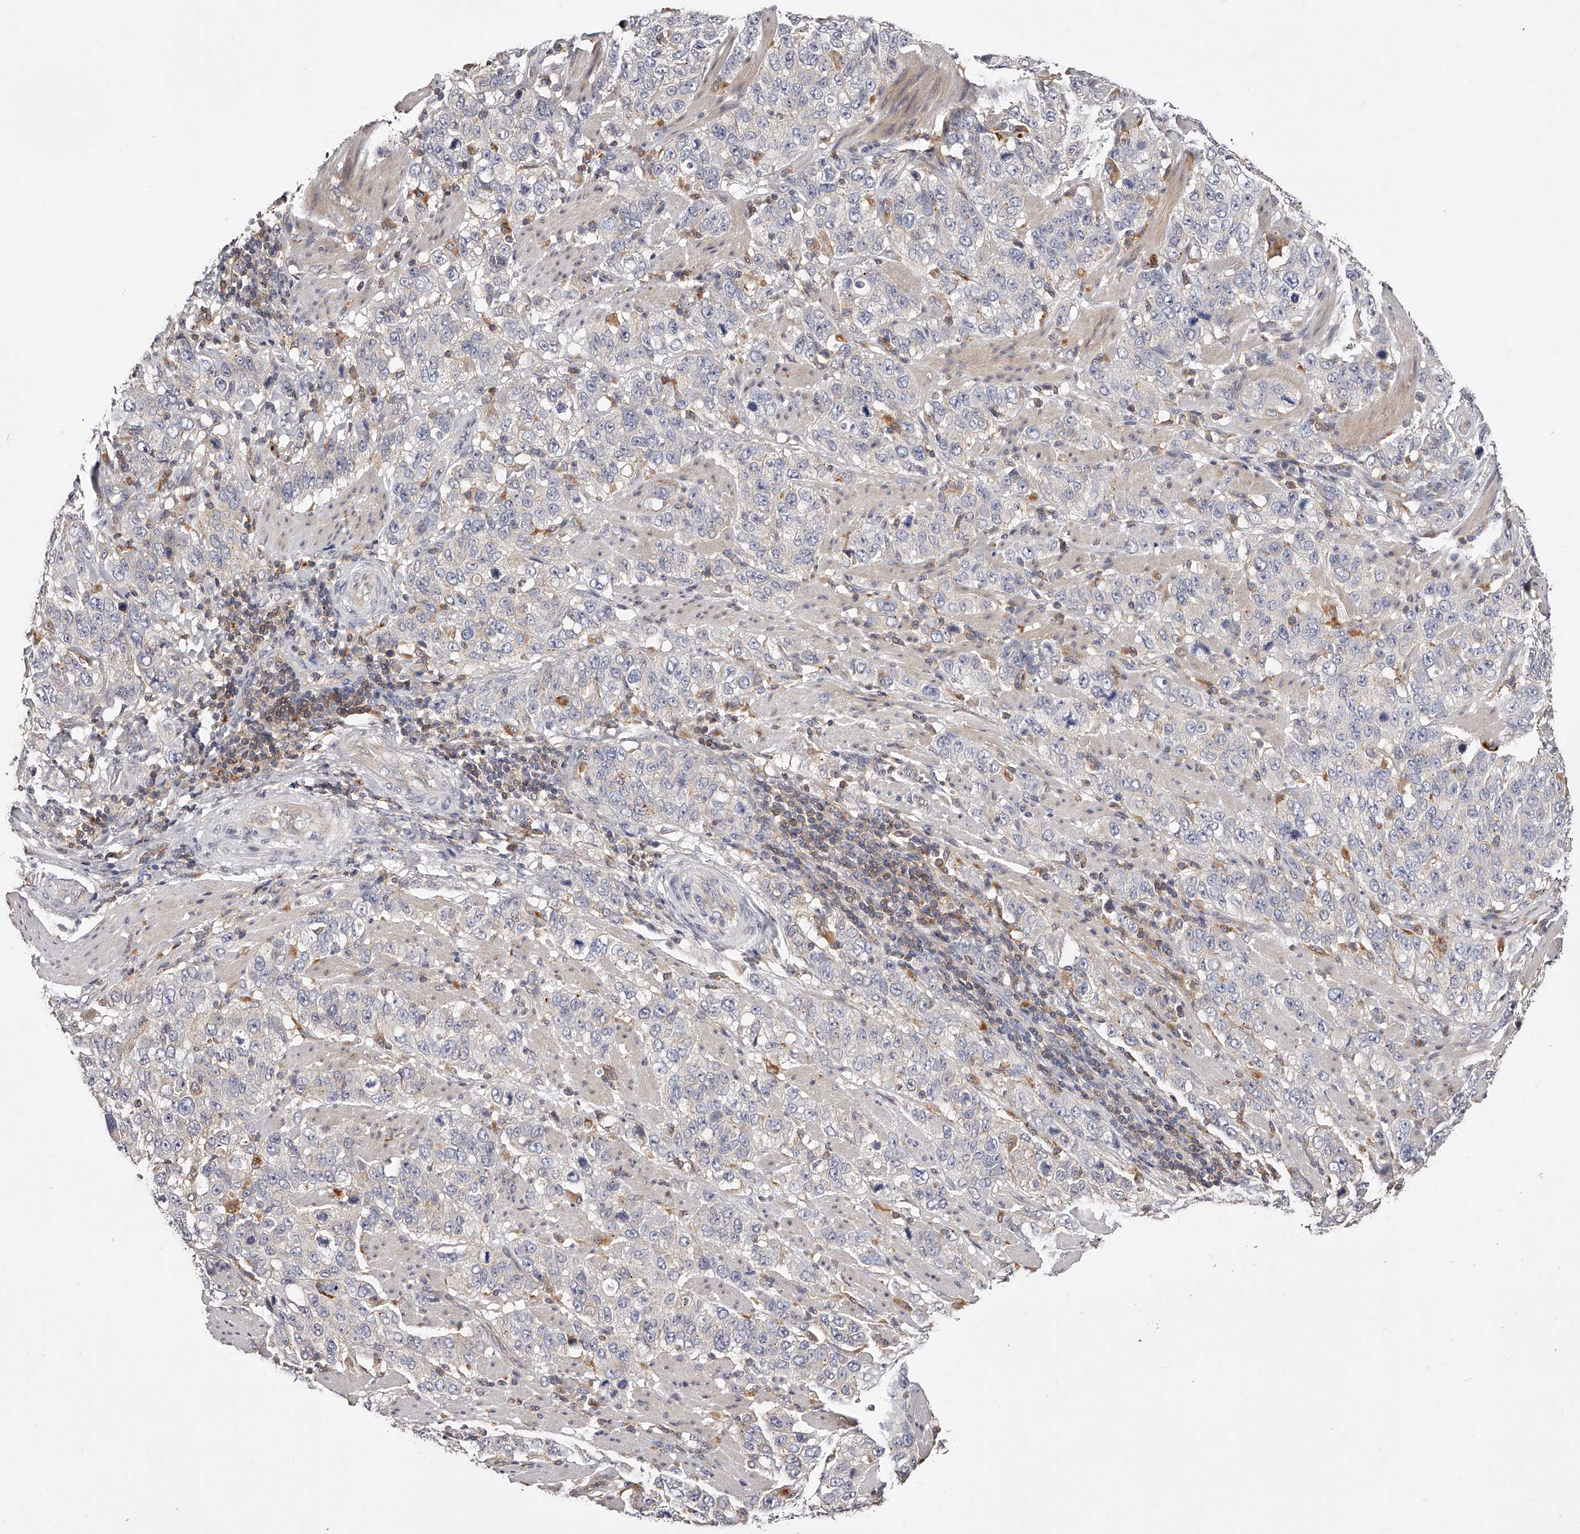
{"staining": {"intensity": "negative", "quantity": "none", "location": "none"}, "tissue": "stomach cancer", "cell_type": "Tumor cells", "image_type": "cancer", "snomed": [{"axis": "morphology", "description": "Adenocarcinoma, NOS"}, {"axis": "topography", "description": "Stomach"}], "caption": "Photomicrograph shows no protein staining in tumor cells of stomach cancer (adenocarcinoma) tissue. (Immunohistochemistry, brightfield microscopy, high magnification).", "gene": "PHACTR1", "patient": {"sex": "male", "age": 48}}